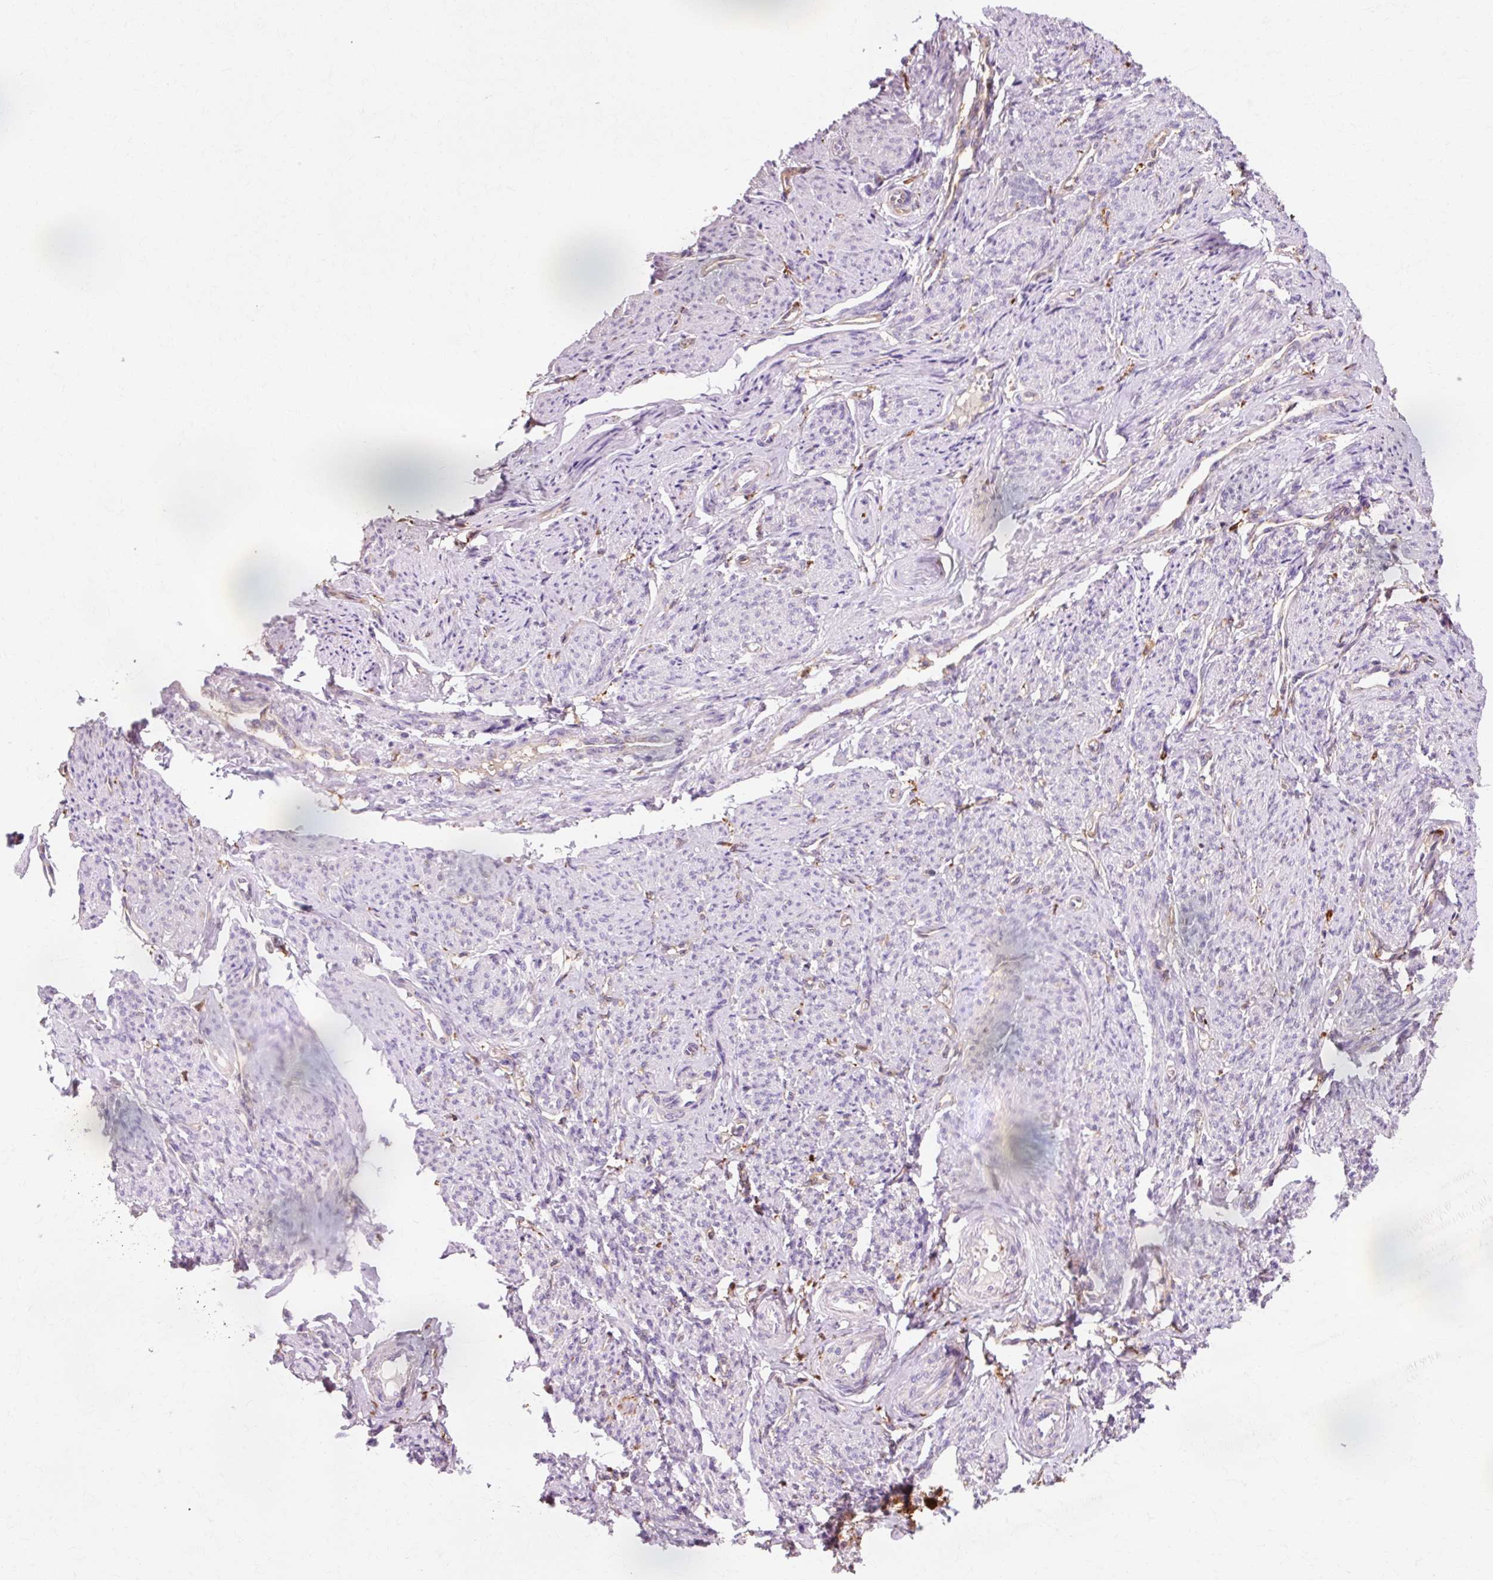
{"staining": {"intensity": "negative", "quantity": "none", "location": "none"}, "tissue": "smooth muscle", "cell_type": "Smooth muscle cells", "image_type": "normal", "snomed": [{"axis": "morphology", "description": "Normal tissue, NOS"}, {"axis": "topography", "description": "Smooth muscle"}], "caption": "IHC photomicrograph of benign smooth muscle: human smooth muscle stained with DAB (3,3'-diaminobenzidine) reveals no significant protein staining in smooth muscle cells.", "gene": "GPX1", "patient": {"sex": "female", "age": 65}}